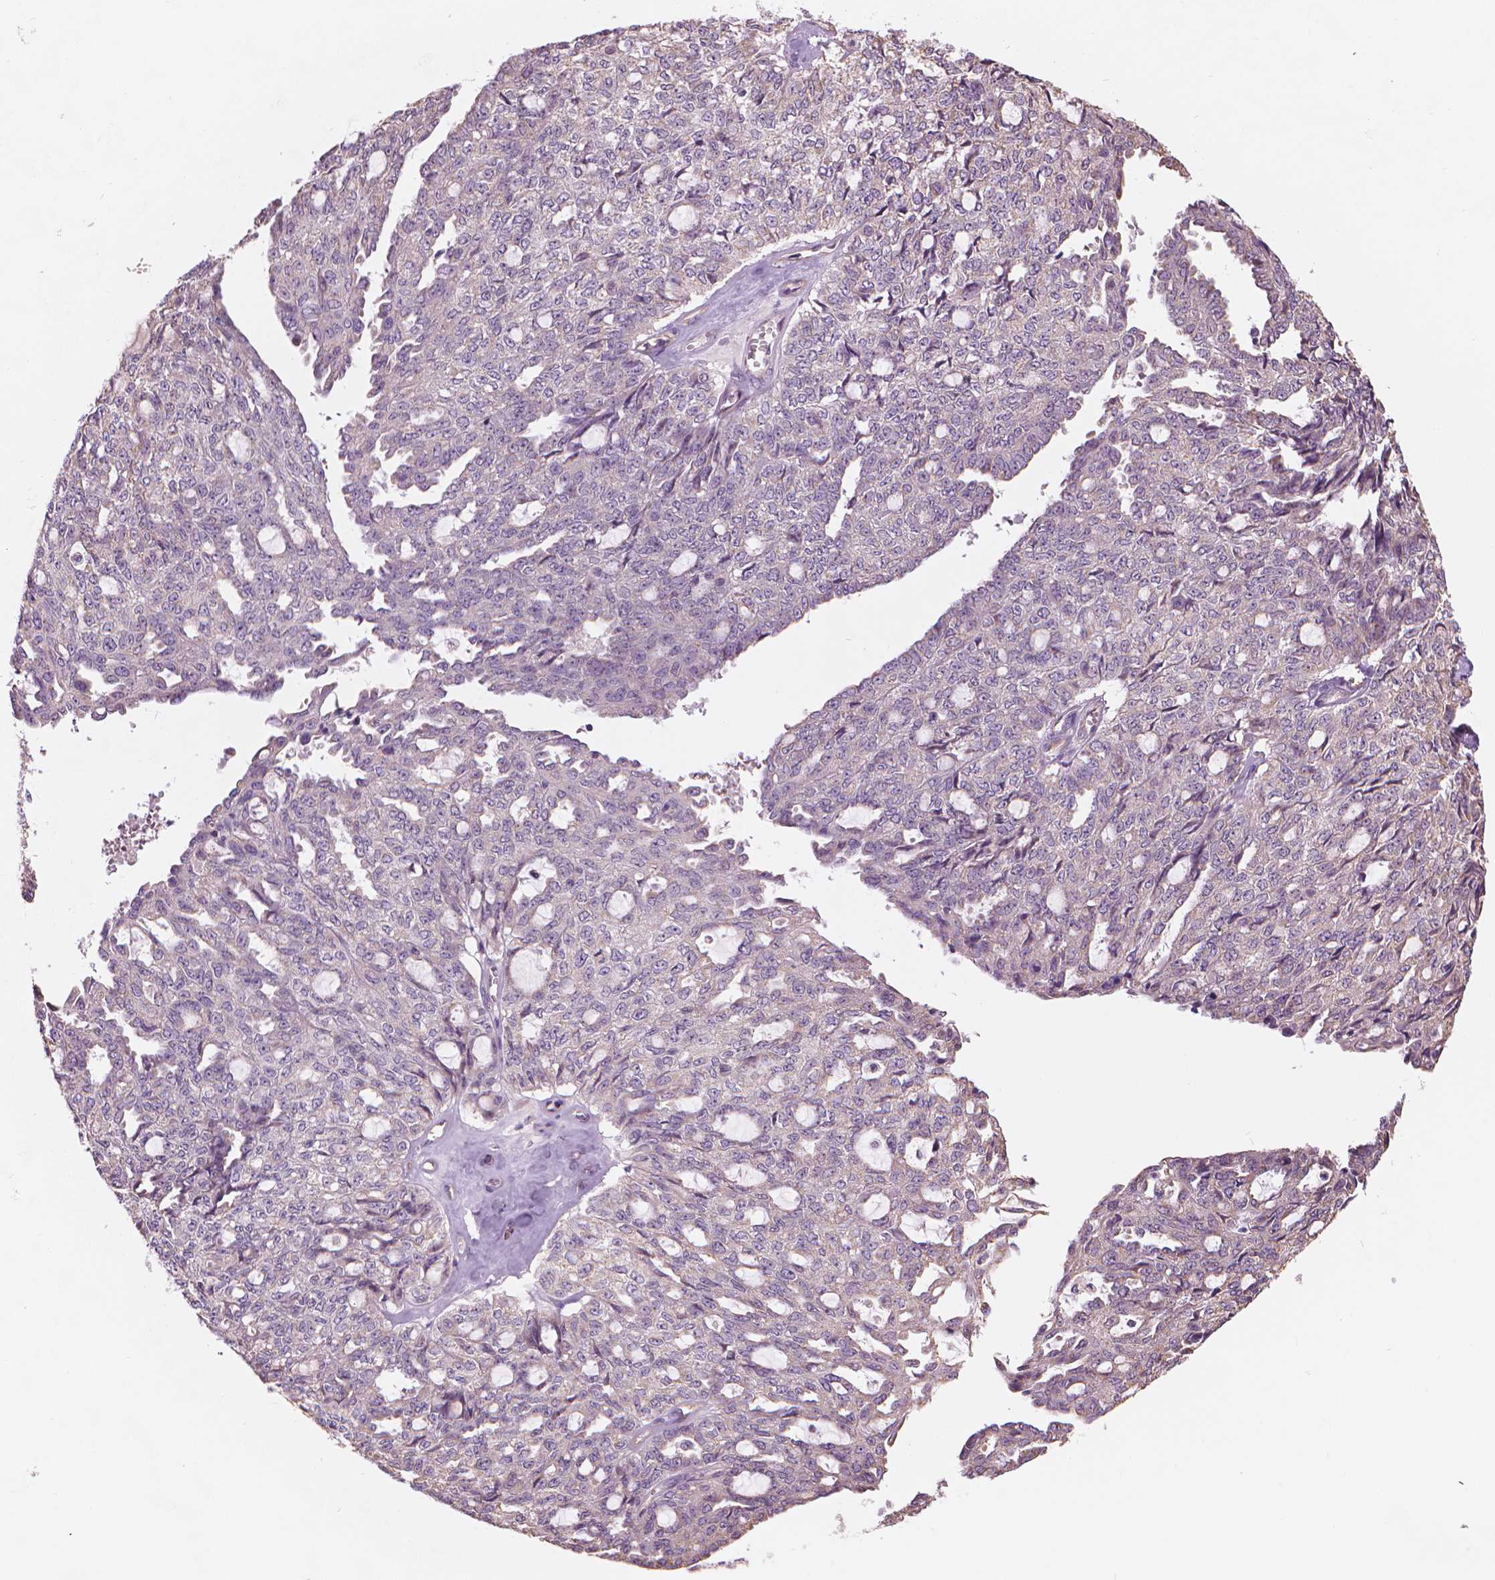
{"staining": {"intensity": "negative", "quantity": "none", "location": "none"}, "tissue": "ovarian cancer", "cell_type": "Tumor cells", "image_type": "cancer", "snomed": [{"axis": "morphology", "description": "Cystadenocarcinoma, serous, NOS"}, {"axis": "topography", "description": "Ovary"}], "caption": "Ovarian cancer (serous cystadenocarcinoma) was stained to show a protein in brown. There is no significant staining in tumor cells. (DAB IHC visualized using brightfield microscopy, high magnification).", "gene": "TTC29", "patient": {"sex": "female", "age": 71}}